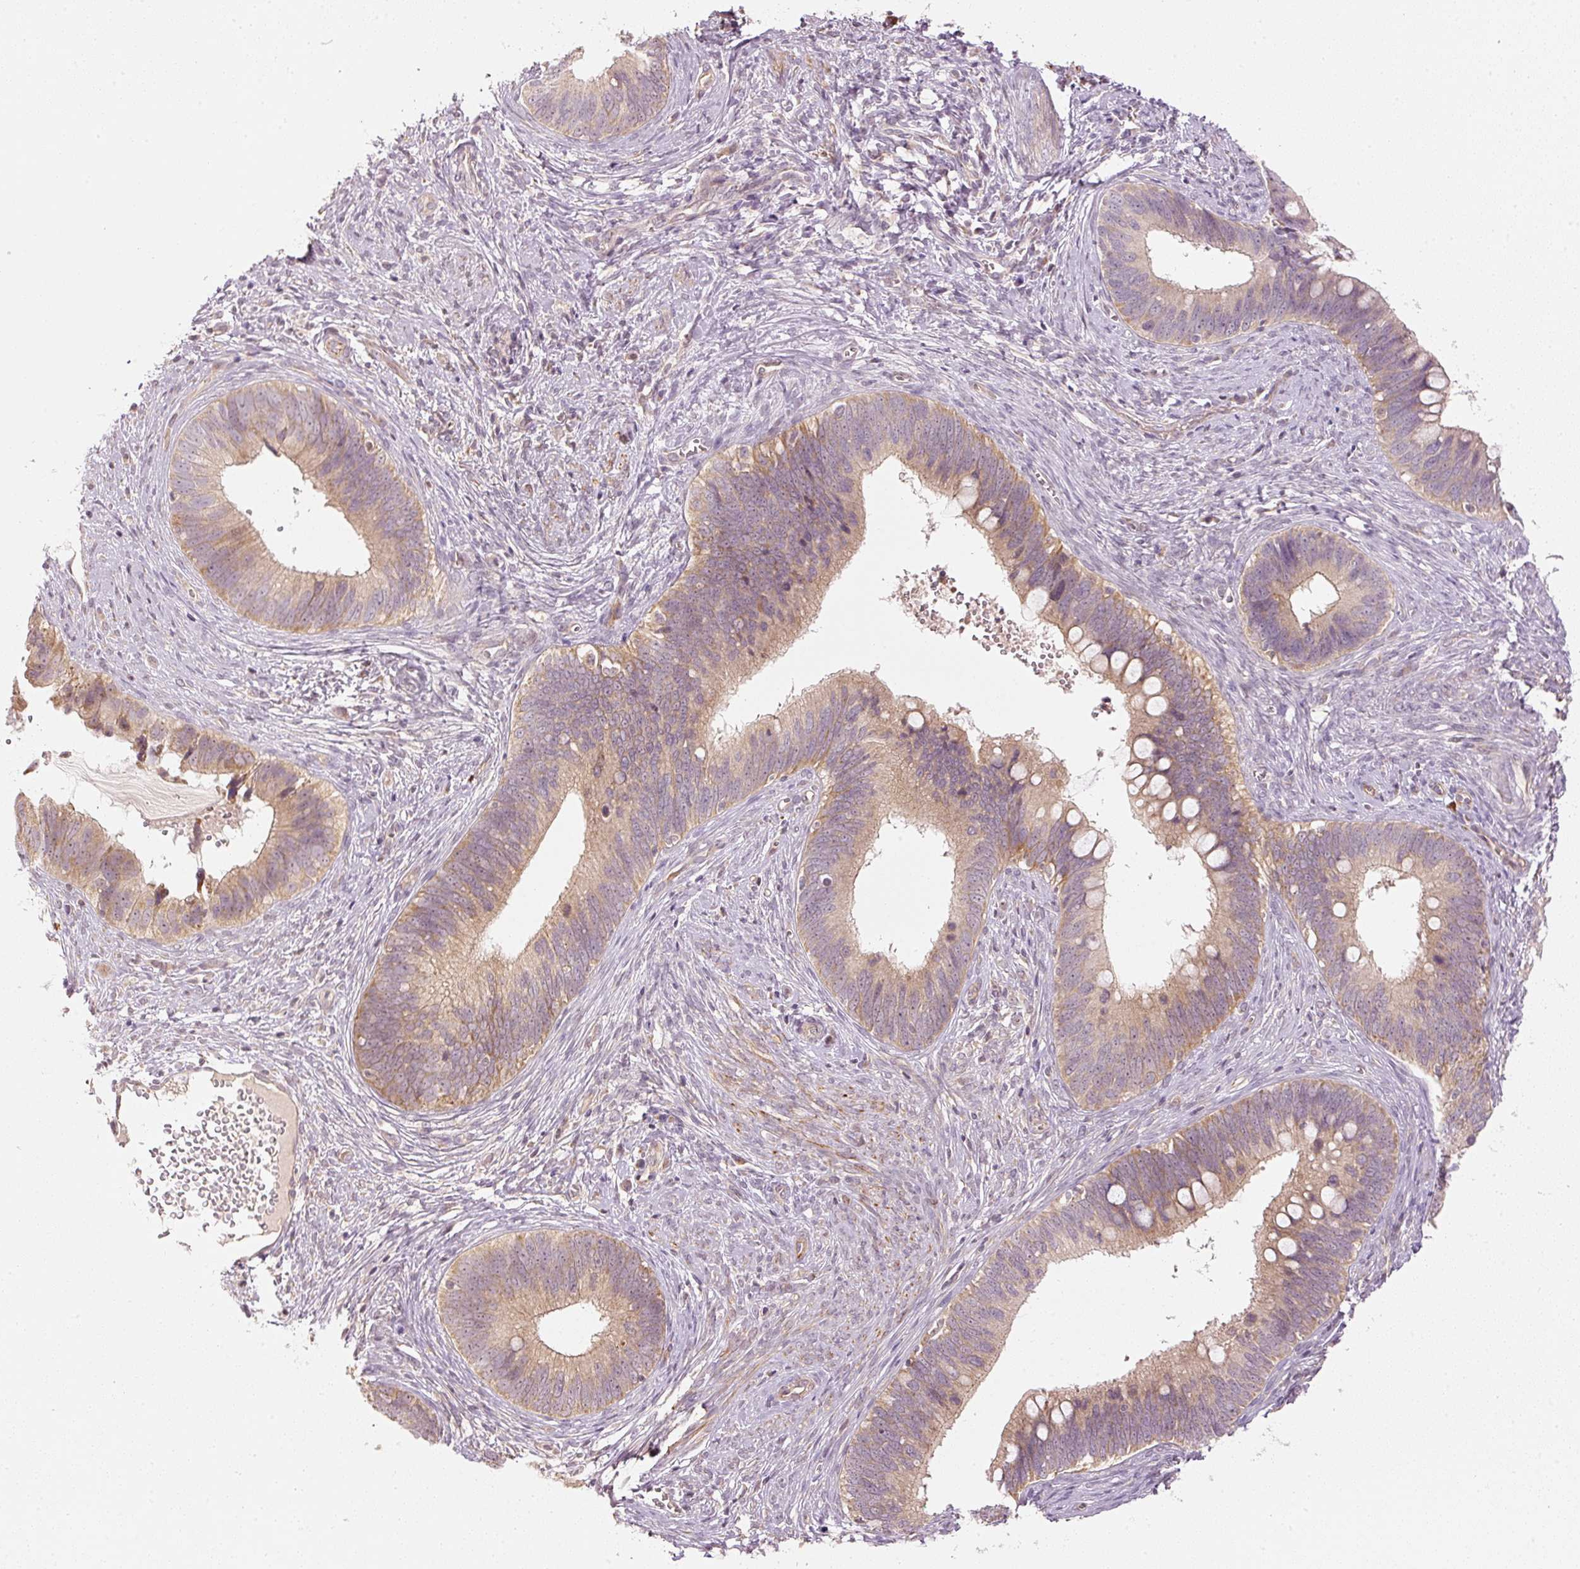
{"staining": {"intensity": "moderate", "quantity": ">75%", "location": "cytoplasmic/membranous"}, "tissue": "cervical cancer", "cell_type": "Tumor cells", "image_type": "cancer", "snomed": [{"axis": "morphology", "description": "Adenocarcinoma, NOS"}, {"axis": "topography", "description": "Cervix"}], "caption": "Cervical cancer stained for a protein displays moderate cytoplasmic/membranous positivity in tumor cells. Using DAB (brown) and hematoxylin (blue) stains, captured at high magnification using brightfield microscopy.", "gene": "CDC20B", "patient": {"sex": "female", "age": 42}}